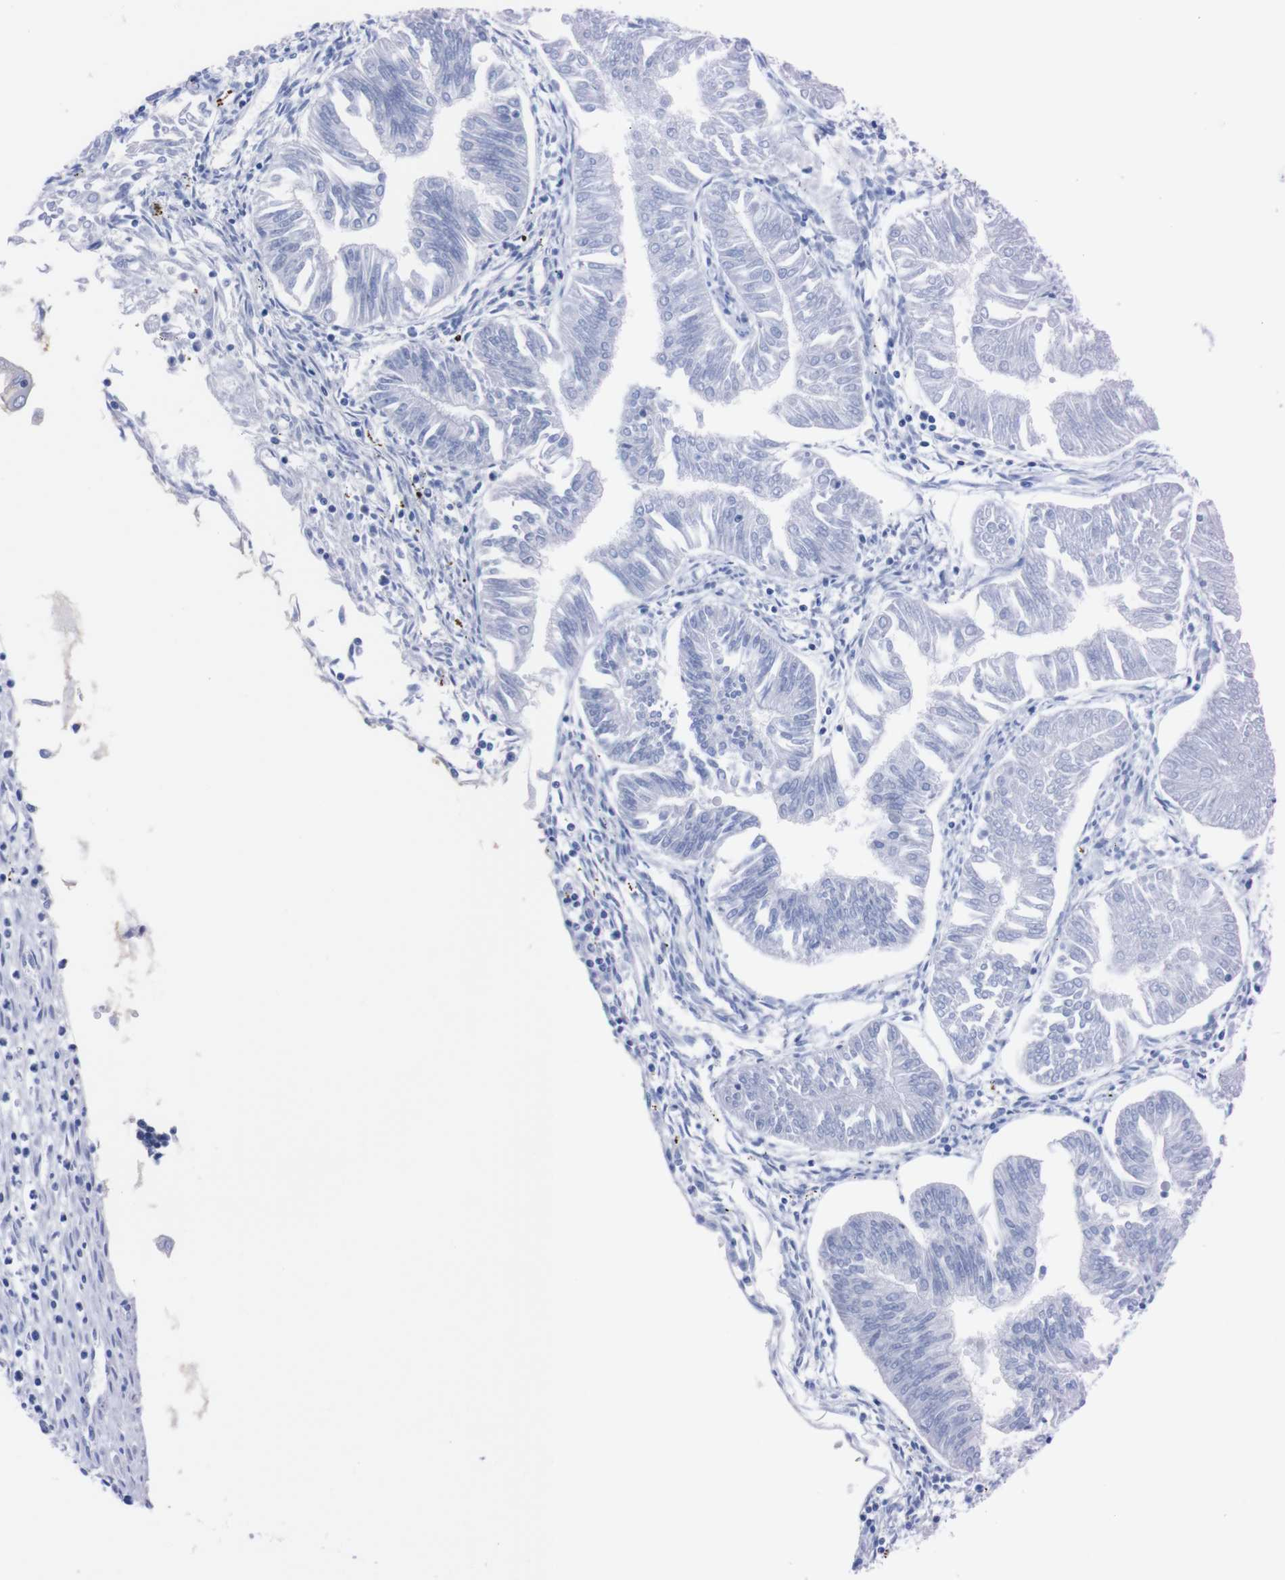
{"staining": {"intensity": "negative", "quantity": "none", "location": "none"}, "tissue": "endometrial cancer", "cell_type": "Tumor cells", "image_type": "cancer", "snomed": [{"axis": "morphology", "description": "Adenocarcinoma, NOS"}, {"axis": "topography", "description": "Endometrium"}], "caption": "The histopathology image reveals no significant staining in tumor cells of adenocarcinoma (endometrial).", "gene": "P2RY12", "patient": {"sex": "female", "age": 53}}